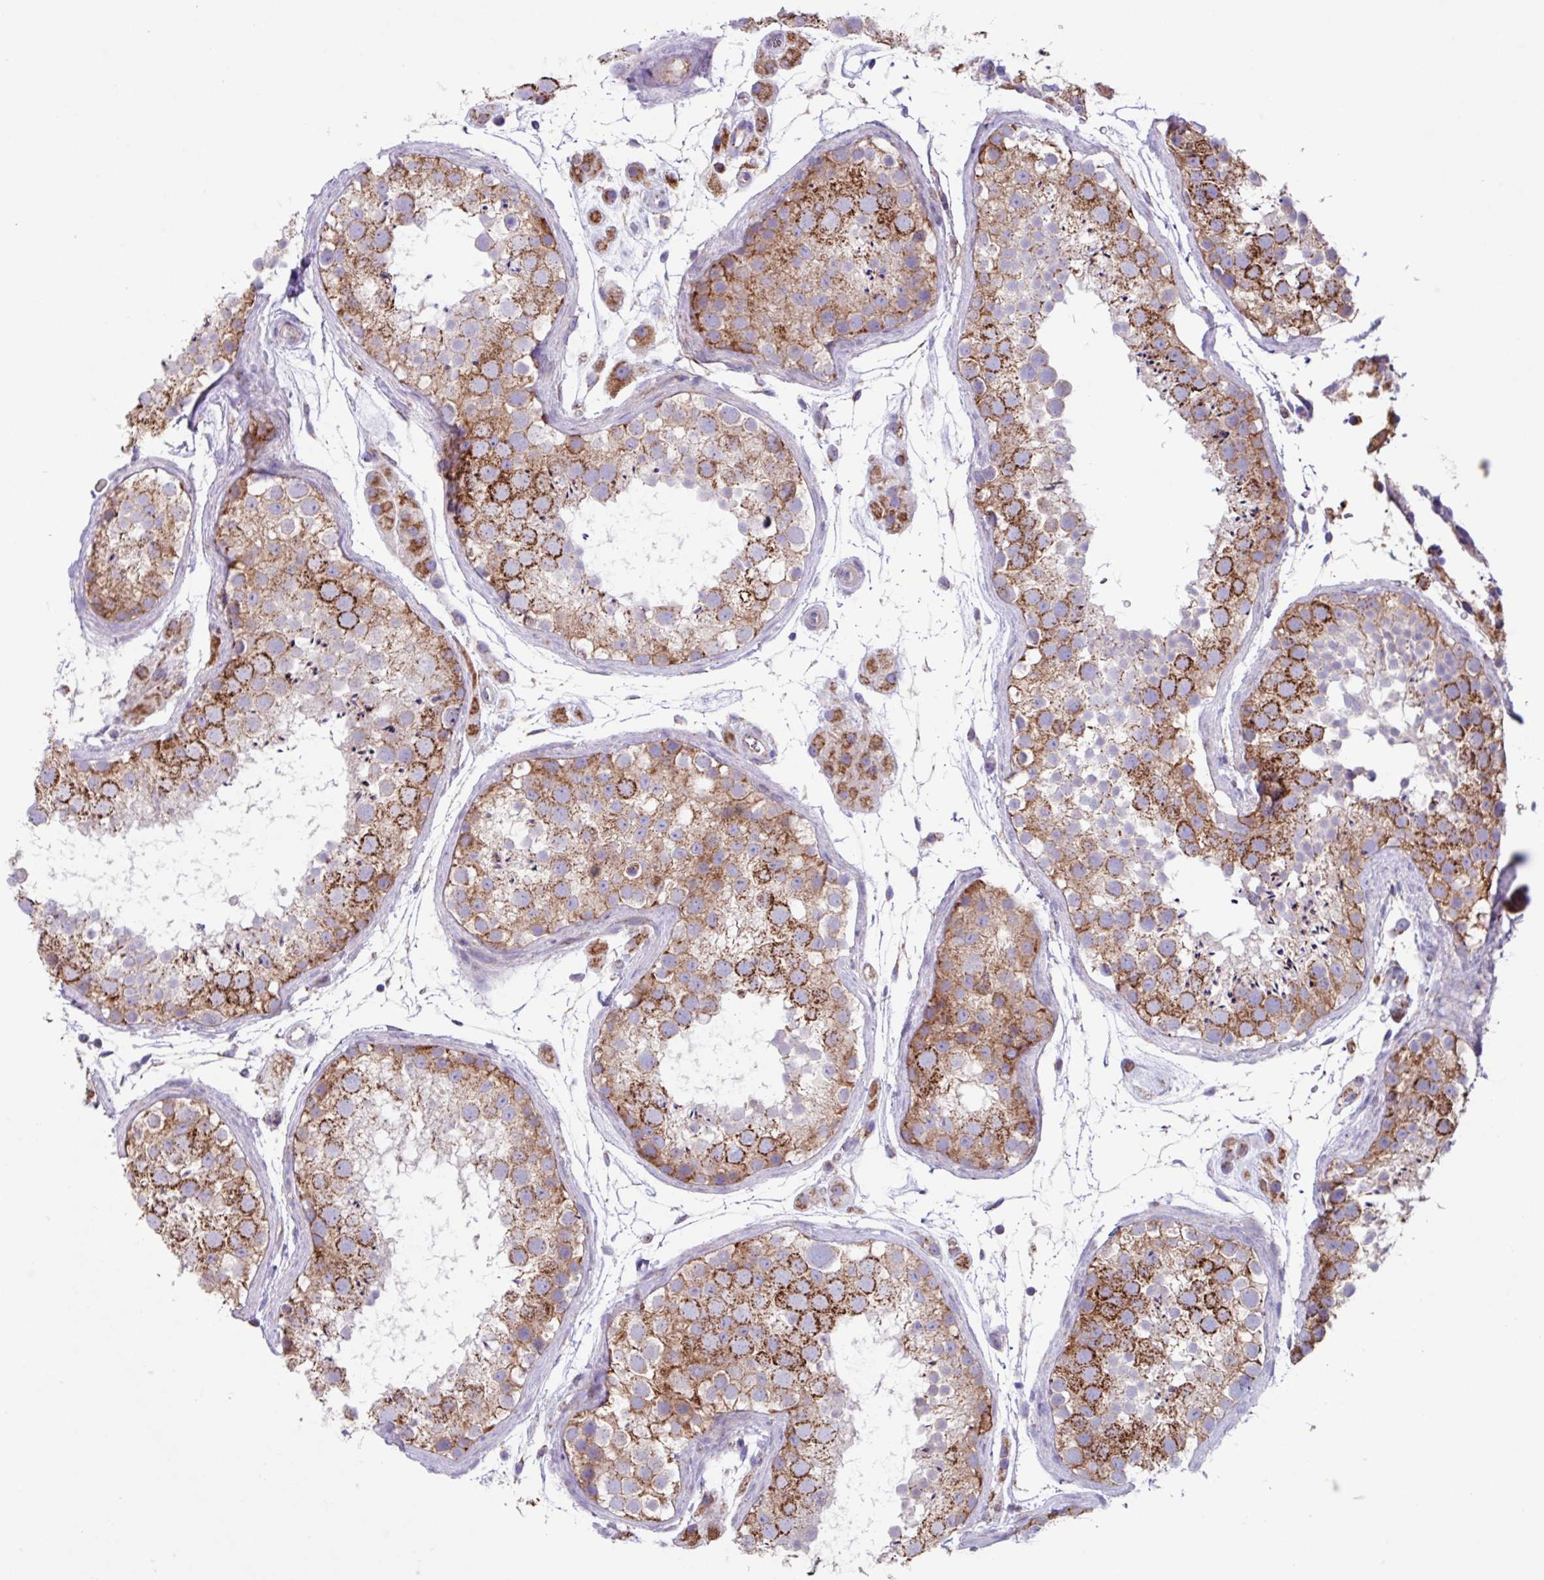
{"staining": {"intensity": "strong", "quantity": "25%-75%", "location": "cytoplasmic/membranous"}, "tissue": "testis", "cell_type": "Cells in seminiferous ducts", "image_type": "normal", "snomed": [{"axis": "morphology", "description": "Normal tissue, NOS"}, {"axis": "topography", "description": "Testis"}], "caption": "A brown stain shows strong cytoplasmic/membranous positivity of a protein in cells in seminiferous ducts of unremarkable human testis. (DAB (3,3'-diaminobenzidine) IHC with brightfield microscopy, high magnification).", "gene": "OTULIN", "patient": {"sex": "male", "age": 41}}